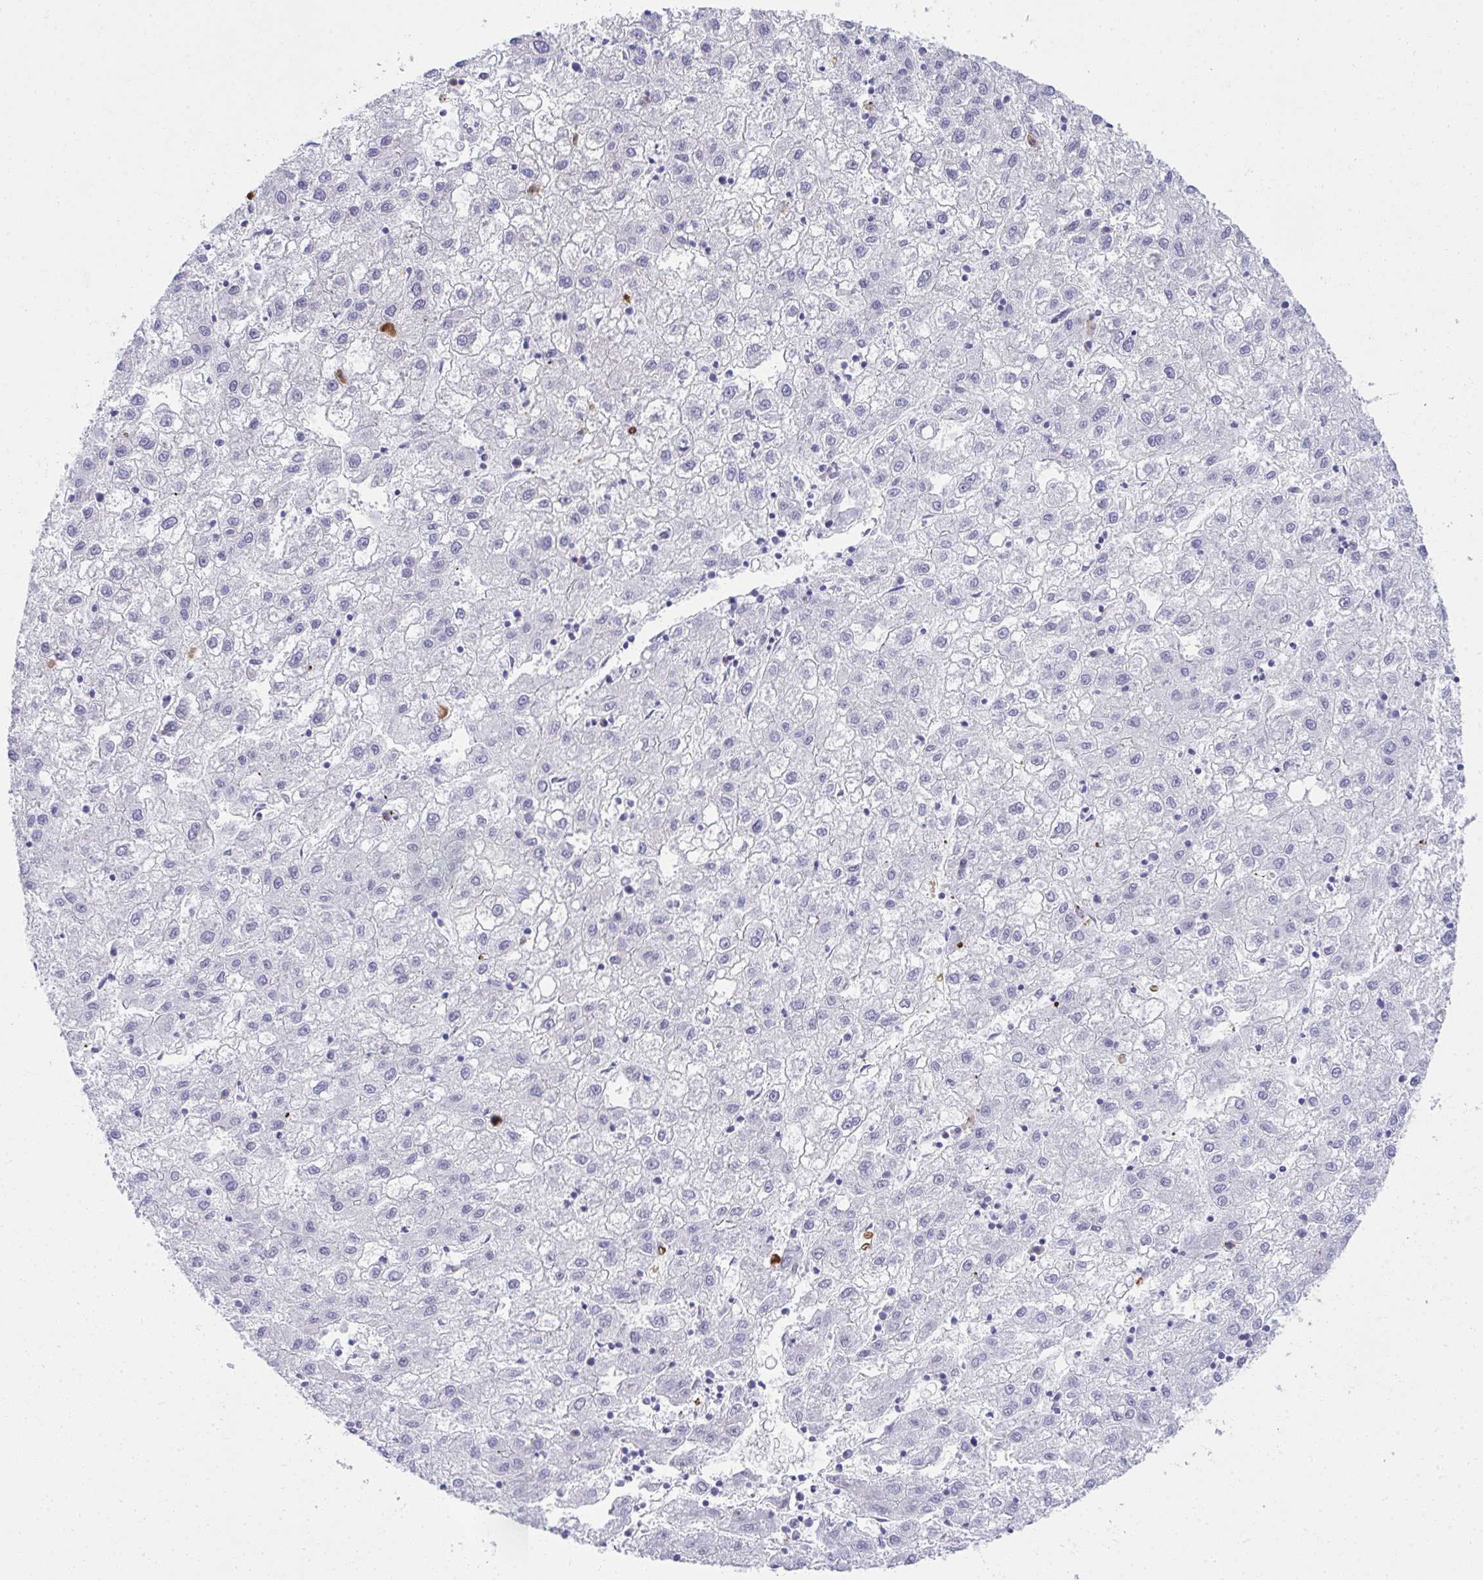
{"staining": {"intensity": "negative", "quantity": "none", "location": "none"}, "tissue": "liver cancer", "cell_type": "Tumor cells", "image_type": "cancer", "snomed": [{"axis": "morphology", "description": "Carcinoma, Hepatocellular, NOS"}, {"axis": "topography", "description": "Liver"}], "caption": "Liver cancer was stained to show a protein in brown. There is no significant positivity in tumor cells.", "gene": "PUS7L", "patient": {"sex": "male", "age": 72}}